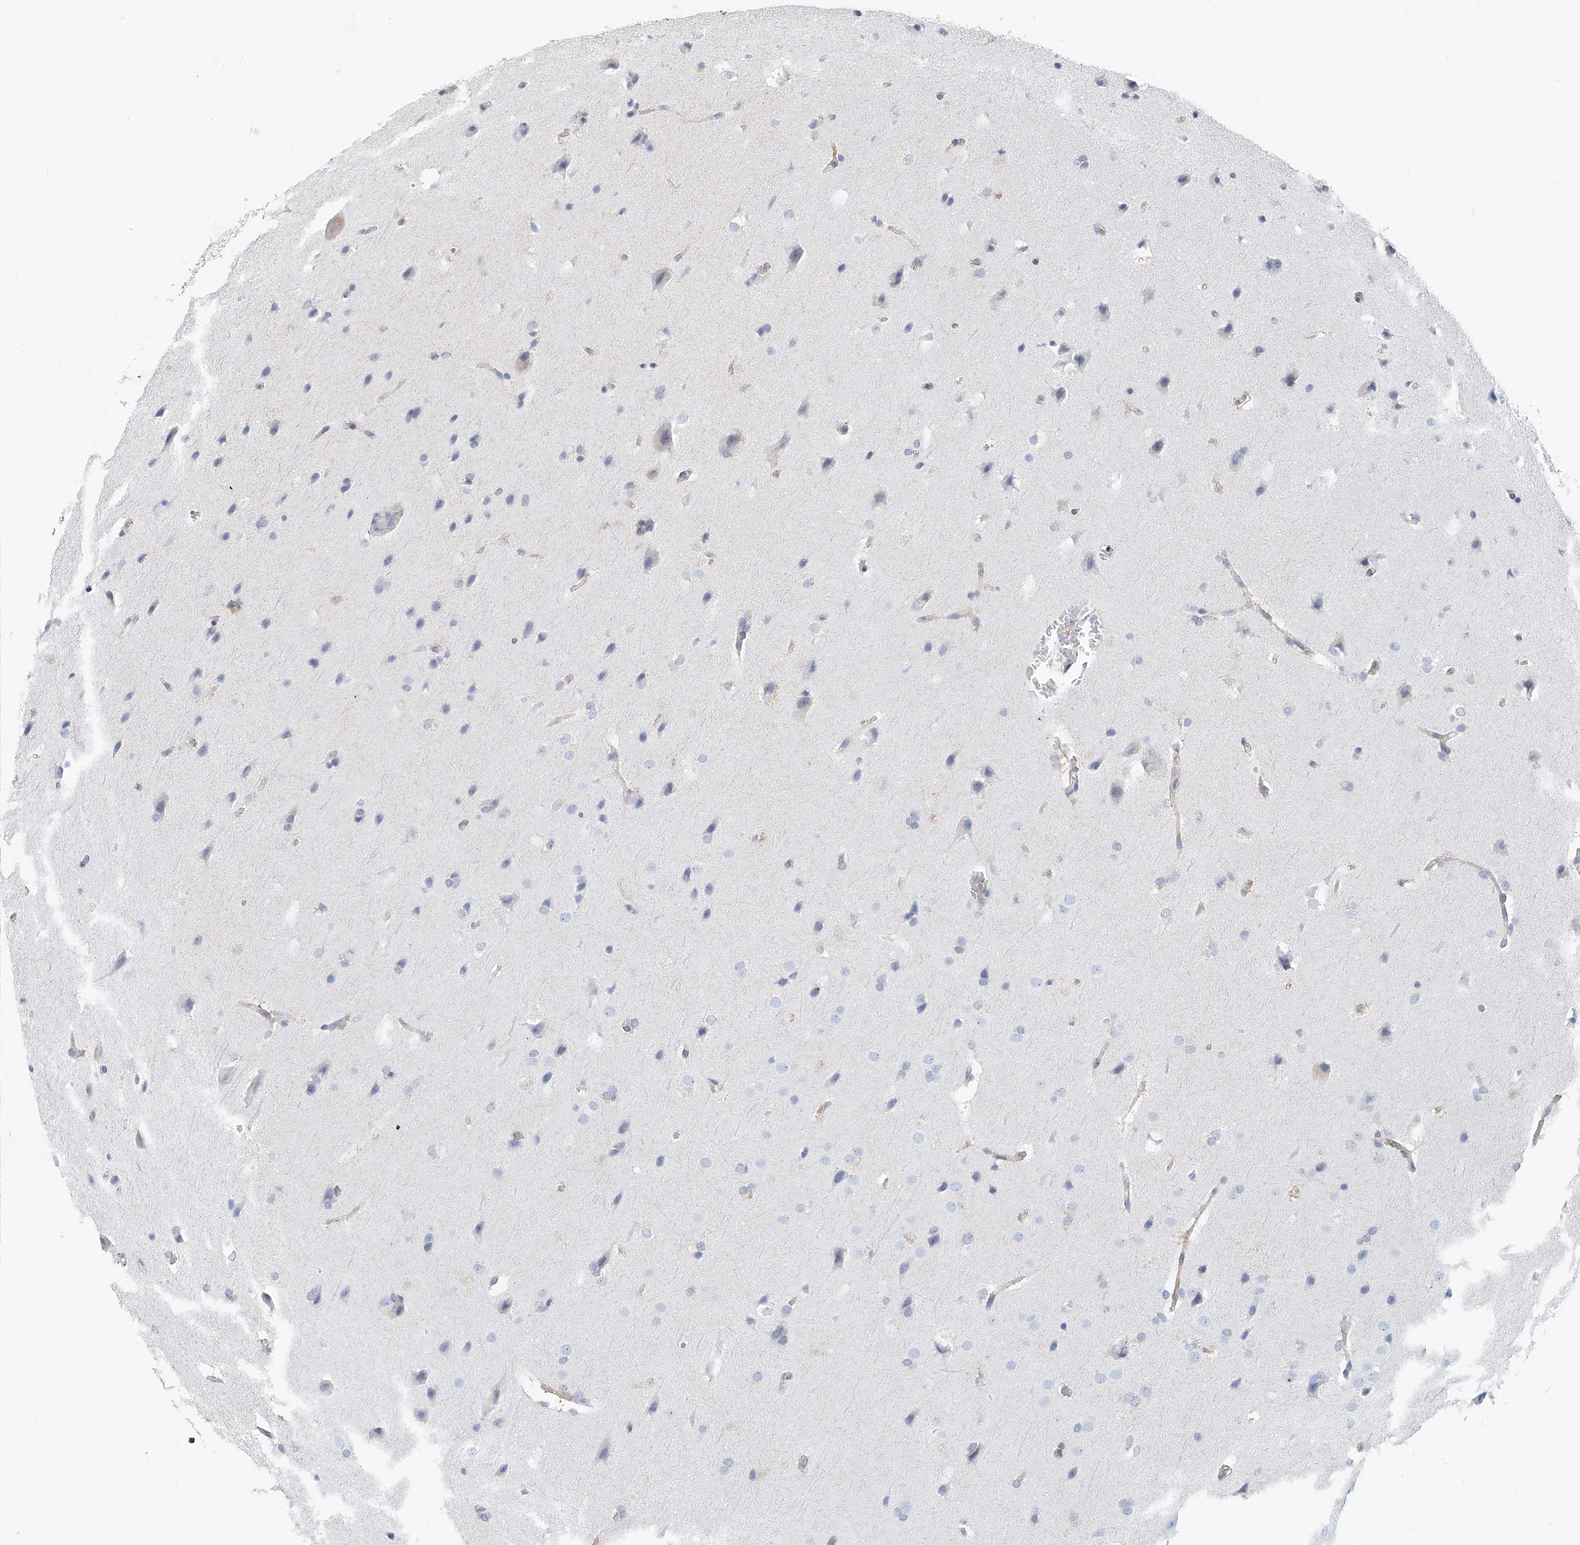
{"staining": {"intensity": "negative", "quantity": "none", "location": "none"}, "tissue": "glioma", "cell_type": "Tumor cells", "image_type": "cancer", "snomed": [{"axis": "morphology", "description": "Glioma, malignant, Low grade"}, {"axis": "topography", "description": "Brain"}], "caption": "Malignant glioma (low-grade) stained for a protein using immunohistochemistry (IHC) reveals no staining tumor cells.", "gene": "PTPRA", "patient": {"sex": "female", "age": 37}}